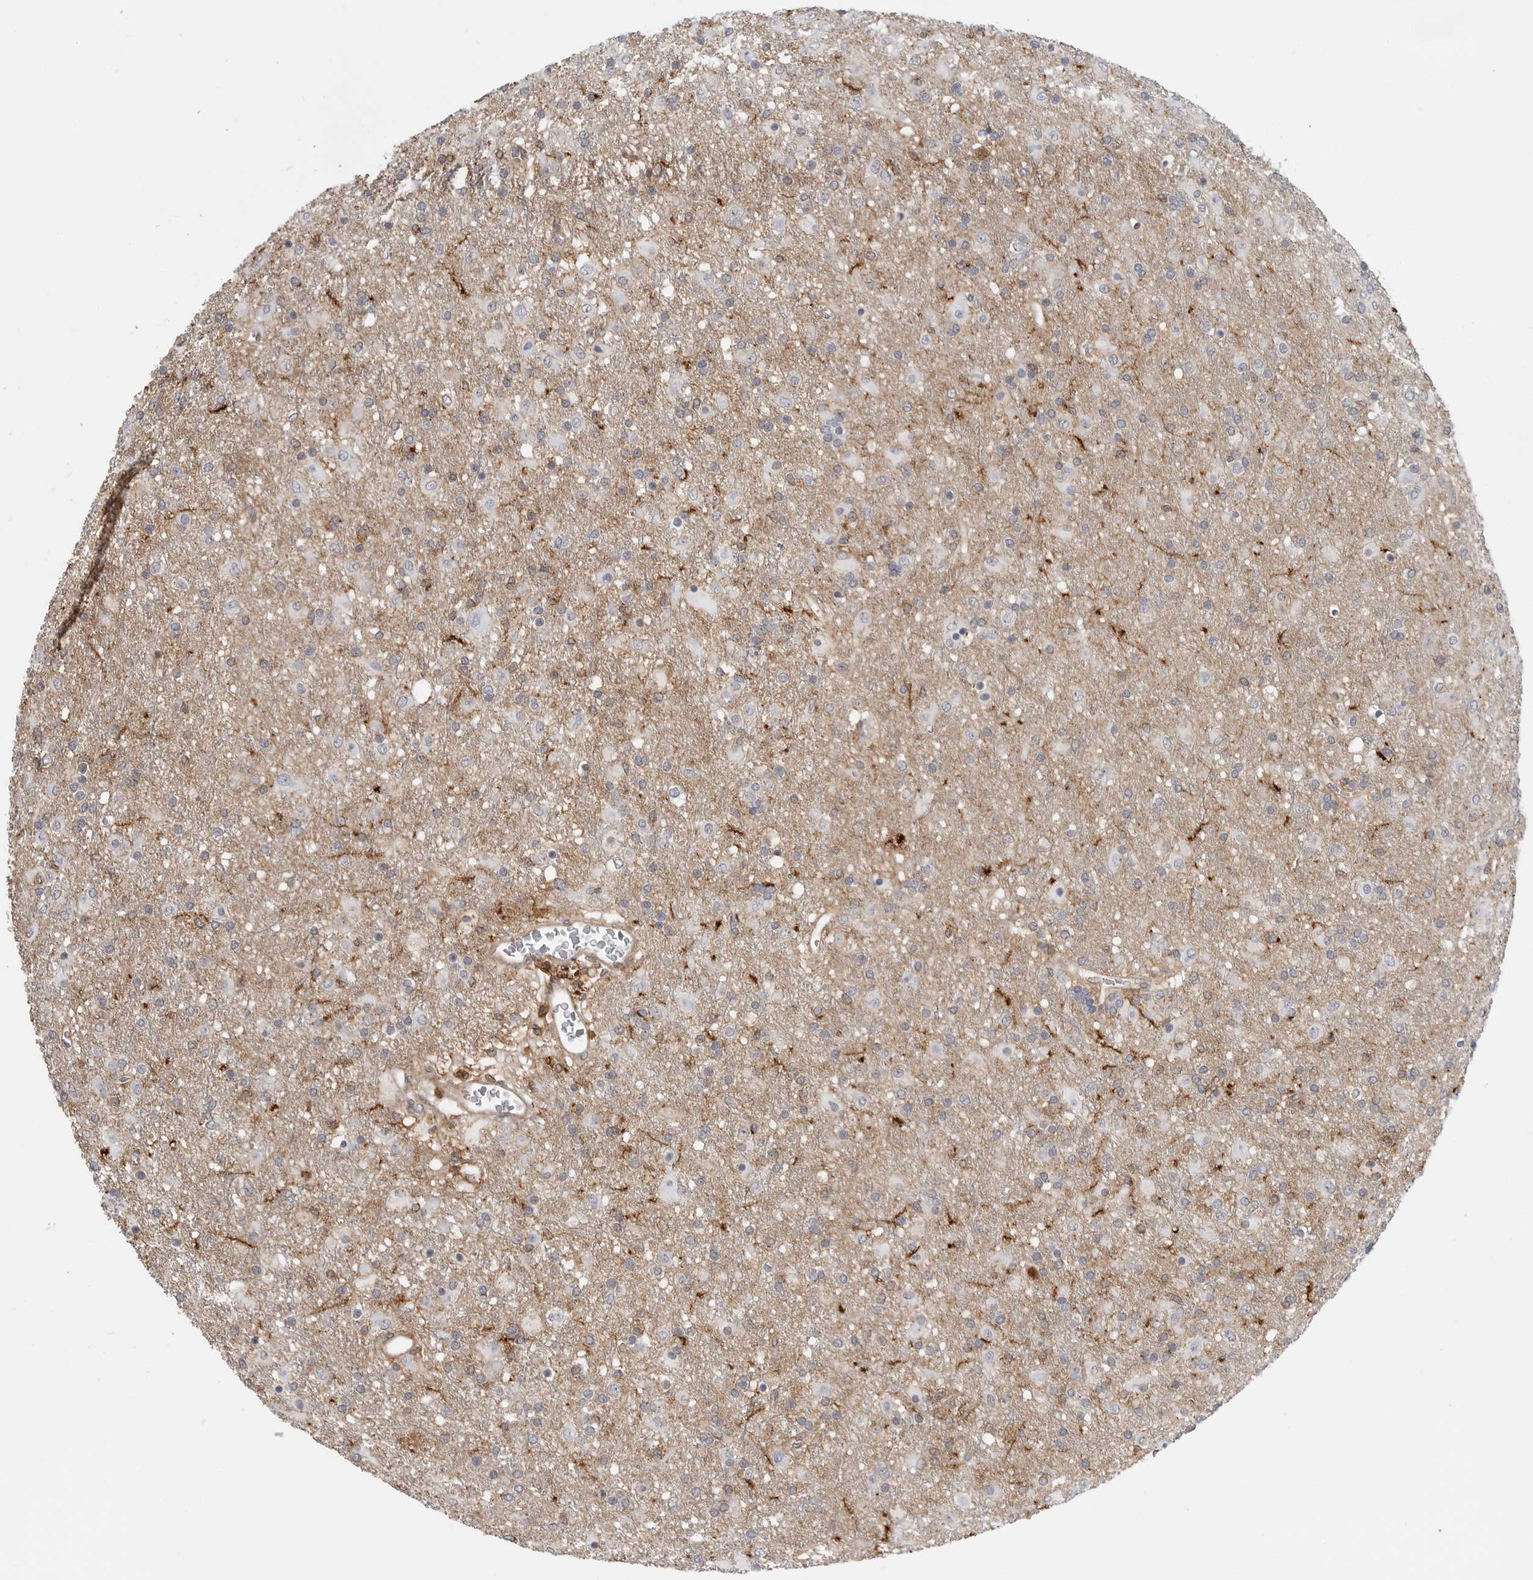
{"staining": {"intensity": "negative", "quantity": "none", "location": "none"}, "tissue": "glioma", "cell_type": "Tumor cells", "image_type": "cancer", "snomed": [{"axis": "morphology", "description": "Glioma, malignant, Low grade"}, {"axis": "topography", "description": "Brain"}], "caption": "Immunohistochemistry (IHC) image of neoplastic tissue: malignant glioma (low-grade) stained with DAB exhibits no significant protein expression in tumor cells.", "gene": "ANXA11", "patient": {"sex": "male", "age": 65}}